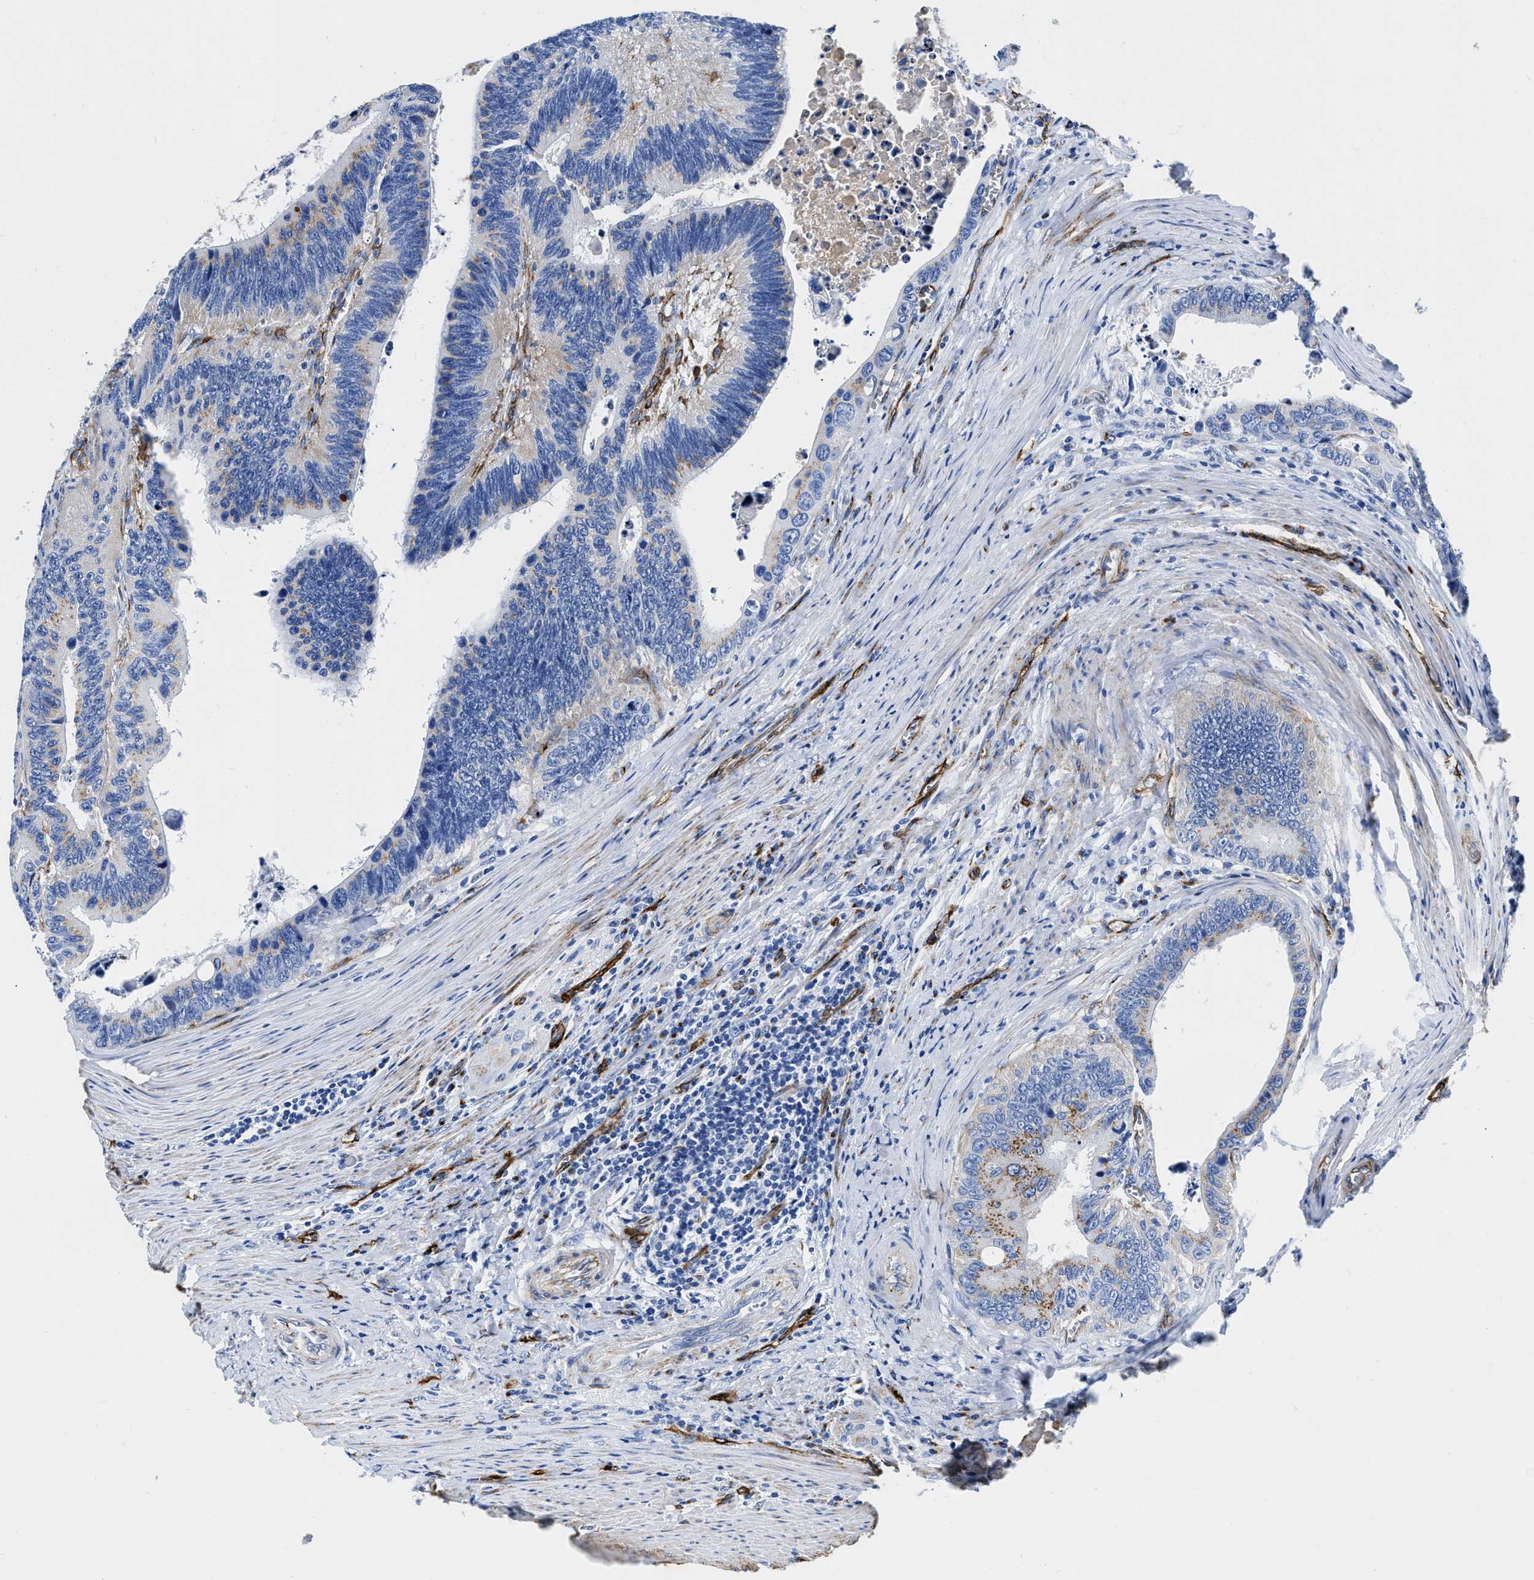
{"staining": {"intensity": "moderate", "quantity": "<25%", "location": "cytoplasmic/membranous"}, "tissue": "colorectal cancer", "cell_type": "Tumor cells", "image_type": "cancer", "snomed": [{"axis": "morphology", "description": "Adenocarcinoma, NOS"}, {"axis": "topography", "description": "Colon"}], "caption": "There is low levels of moderate cytoplasmic/membranous staining in tumor cells of adenocarcinoma (colorectal), as demonstrated by immunohistochemical staining (brown color).", "gene": "TVP23B", "patient": {"sex": "male", "age": 72}}